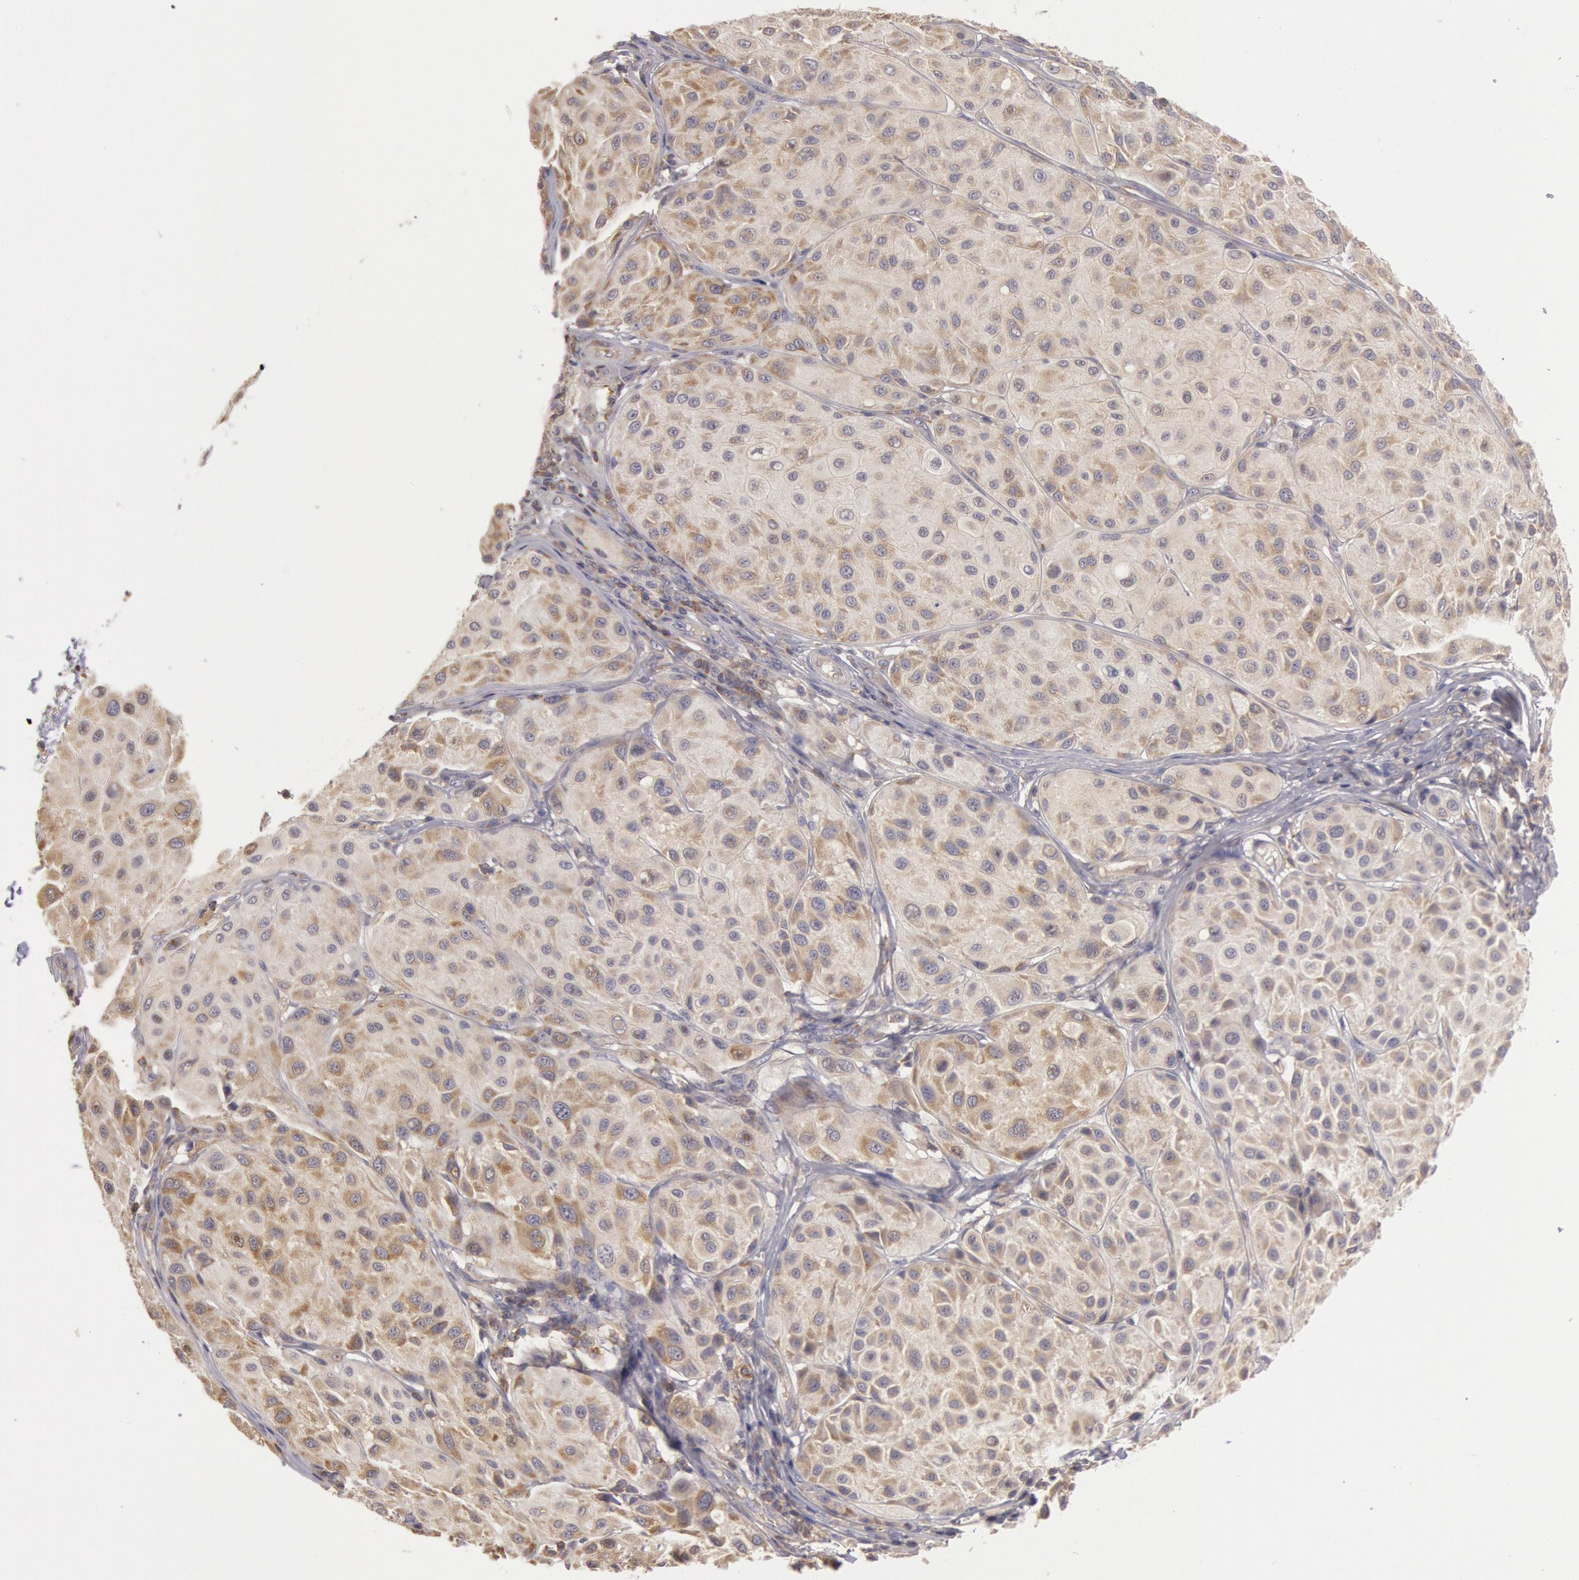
{"staining": {"intensity": "weak", "quantity": ">75%", "location": "cytoplasmic/membranous"}, "tissue": "melanoma", "cell_type": "Tumor cells", "image_type": "cancer", "snomed": [{"axis": "morphology", "description": "Malignant melanoma, NOS"}, {"axis": "topography", "description": "Skin"}], "caption": "Immunohistochemistry (IHC) histopathology image of human malignant melanoma stained for a protein (brown), which reveals low levels of weak cytoplasmic/membranous expression in about >75% of tumor cells.", "gene": "NMT2", "patient": {"sex": "male", "age": 36}}